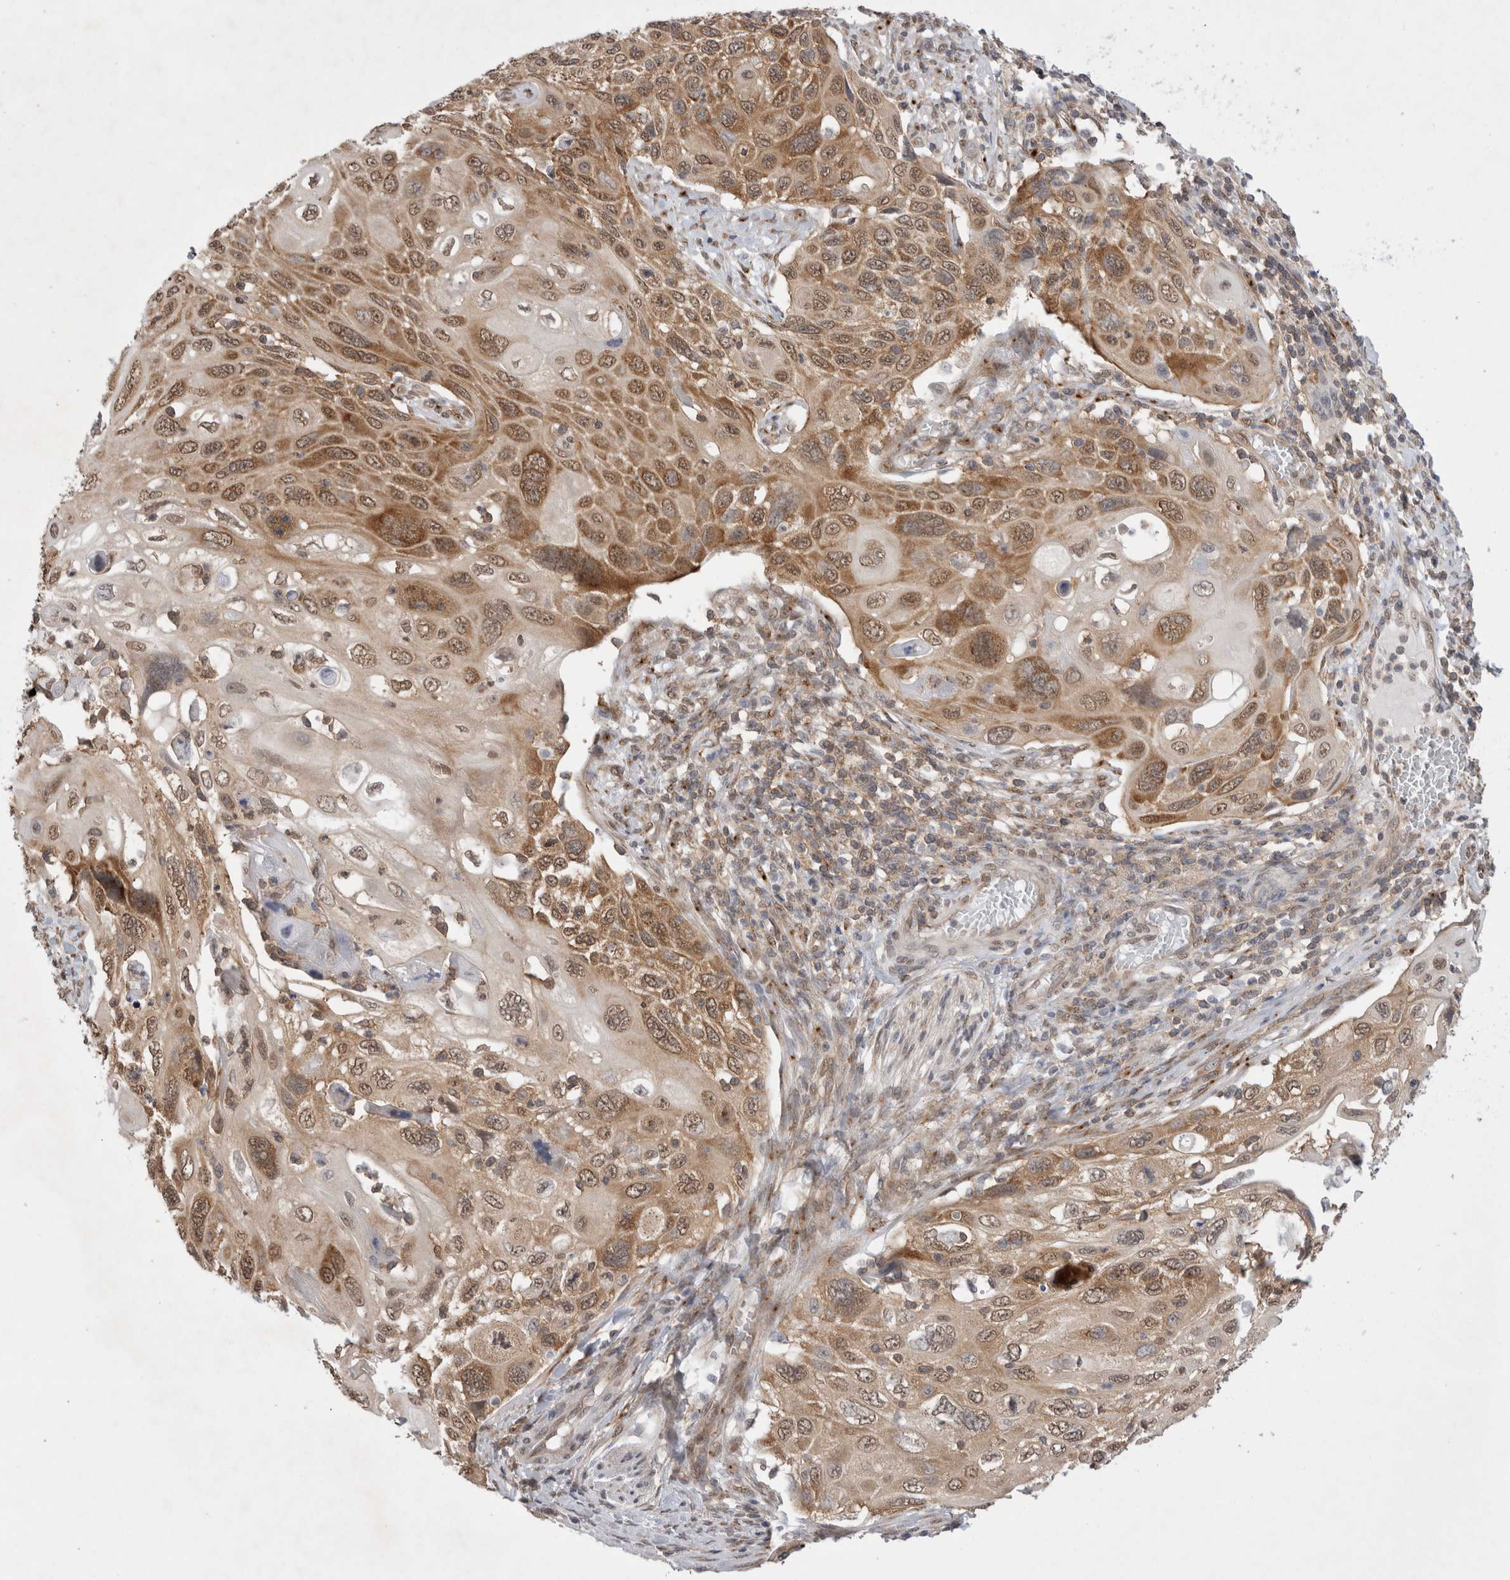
{"staining": {"intensity": "moderate", "quantity": ">75%", "location": "cytoplasmic/membranous,nuclear"}, "tissue": "cervical cancer", "cell_type": "Tumor cells", "image_type": "cancer", "snomed": [{"axis": "morphology", "description": "Squamous cell carcinoma, NOS"}, {"axis": "topography", "description": "Cervix"}], "caption": "Immunohistochemical staining of human cervical cancer (squamous cell carcinoma) shows medium levels of moderate cytoplasmic/membranous and nuclear expression in approximately >75% of tumor cells. The protein is shown in brown color, while the nuclei are stained blue.", "gene": "WIPF2", "patient": {"sex": "female", "age": 70}}